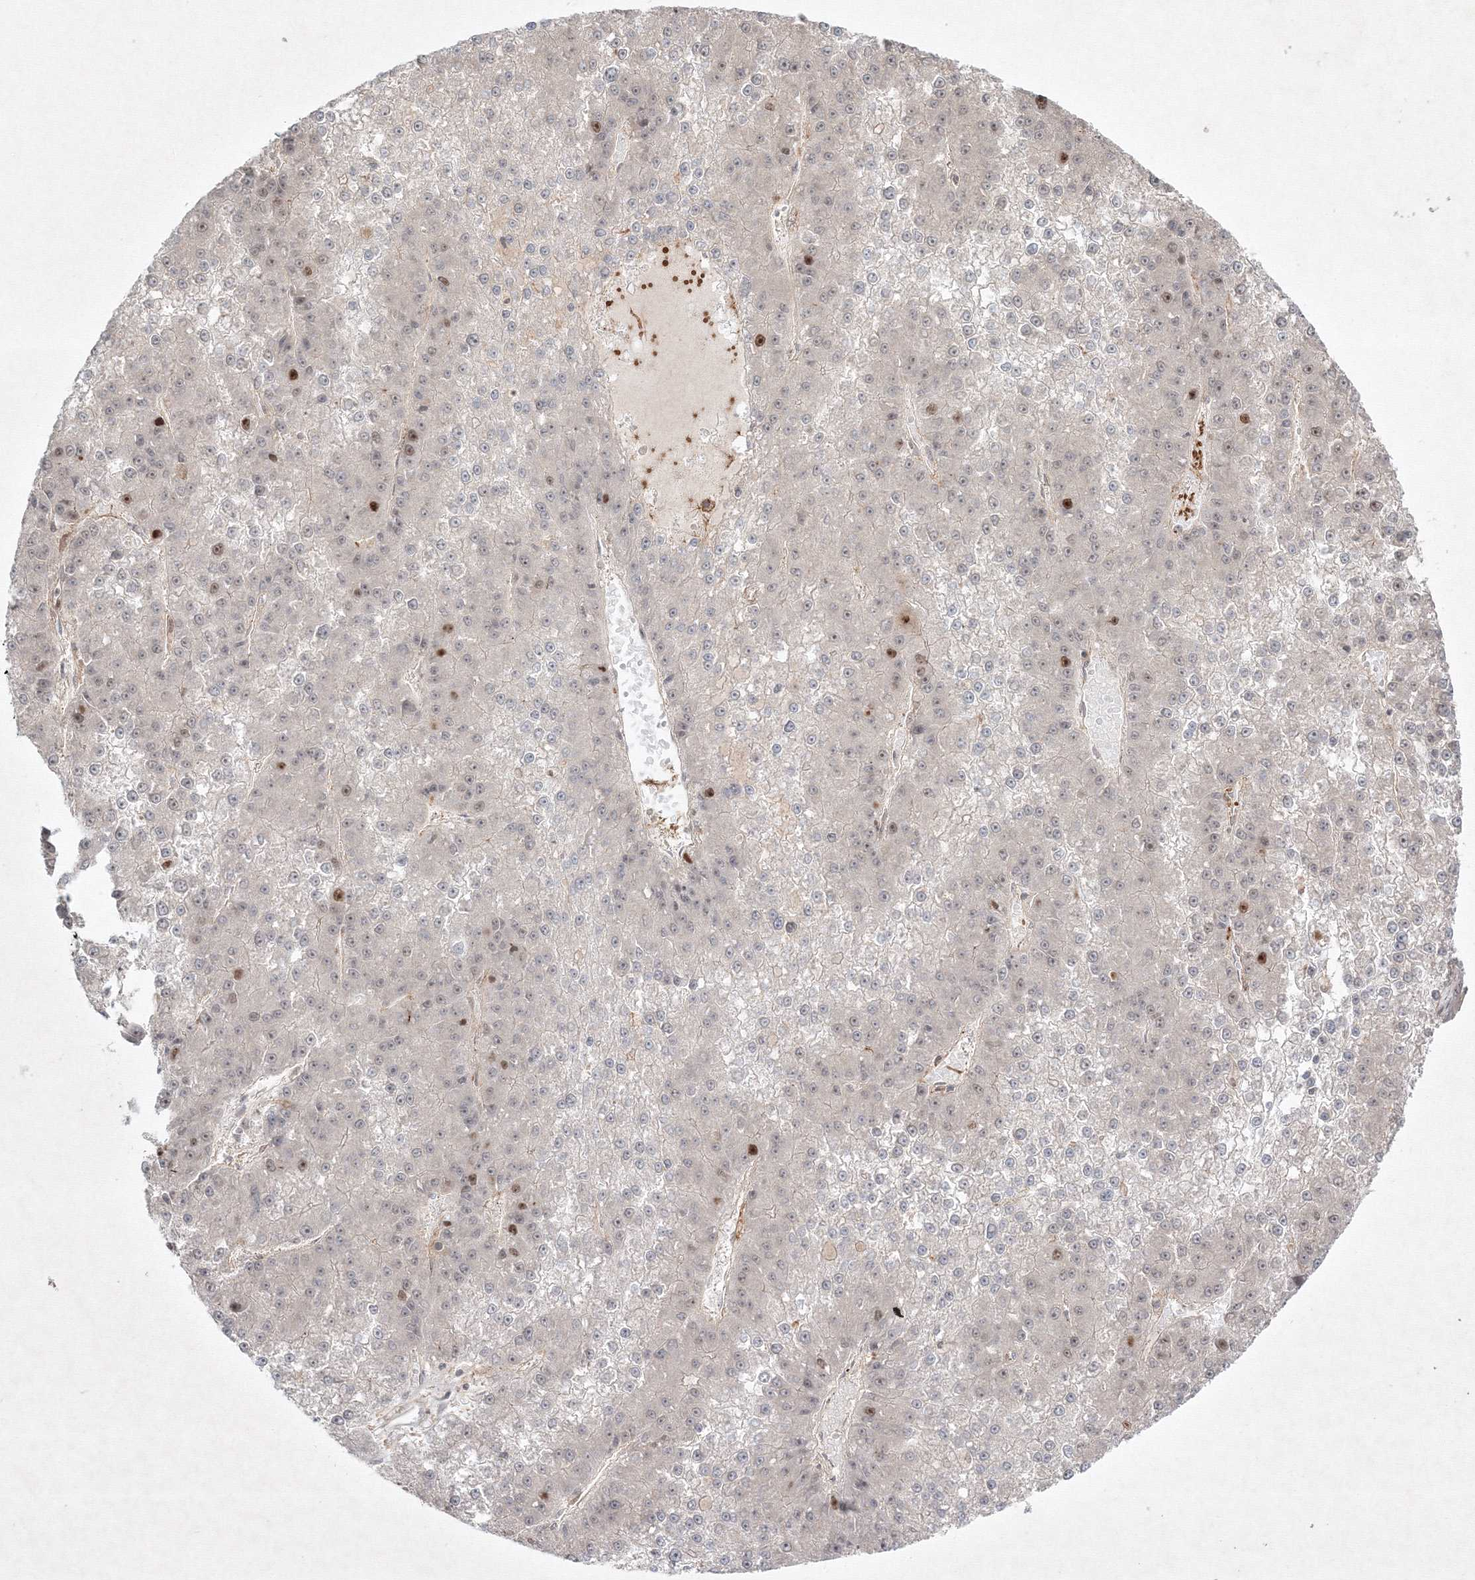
{"staining": {"intensity": "moderate", "quantity": "<25%", "location": "nuclear"}, "tissue": "liver cancer", "cell_type": "Tumor cells", "image_type": "cancer", "snomed": [{"axis": "morphology", "description": "Carcinoma, Hepatocellular, NOS"}, {"axis": "topography", "description": "Liver"}], "caption": "Protein staining displays moderate nuclear staining in about <25% of tumor cells in hepatocellular carcinoma (liver).", "gene": "KIF20A", "patient": {"sex": "female", "age": 73}}